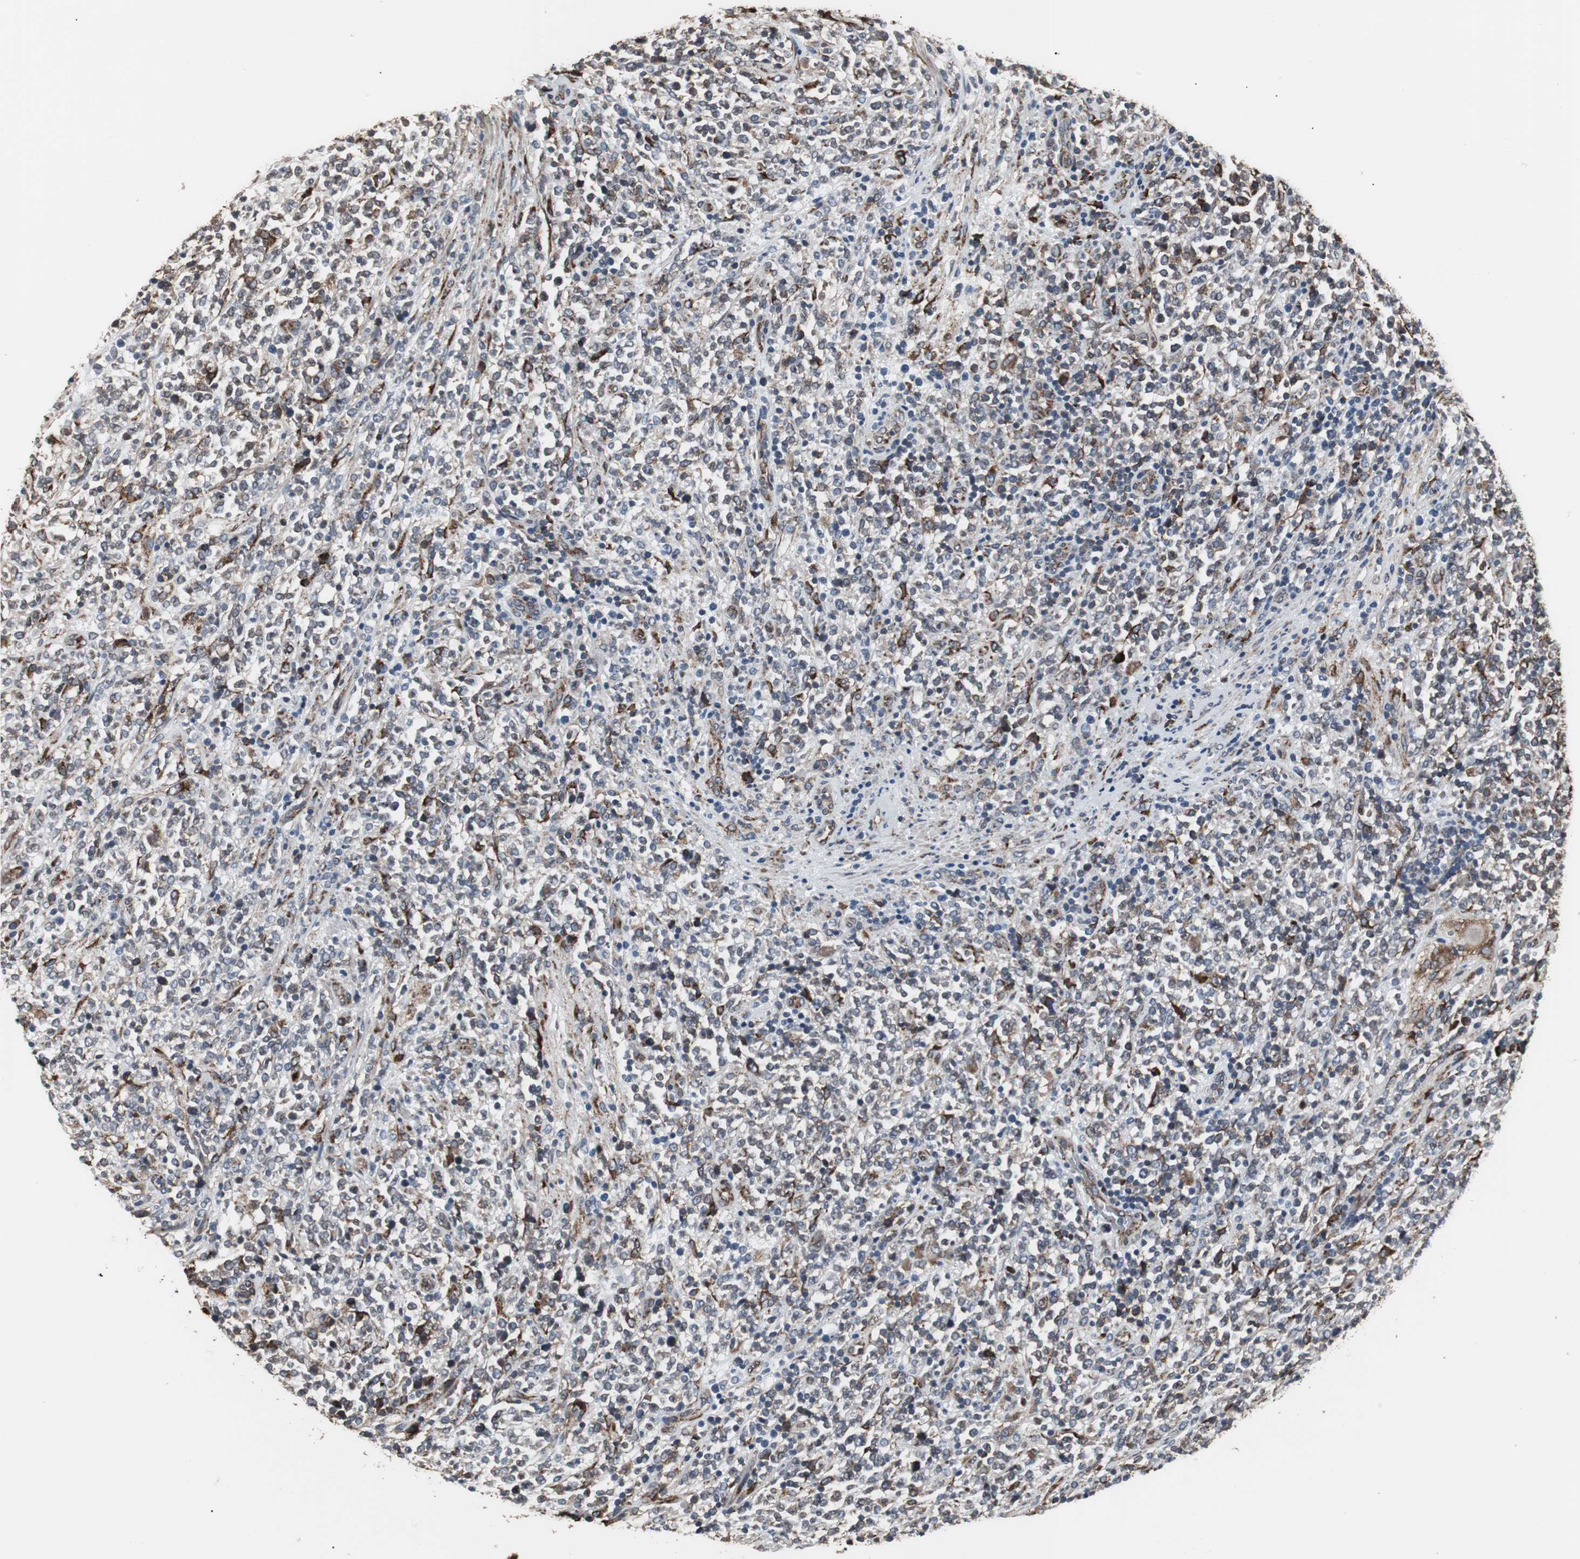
{"staining": {"intensity": "moderate", "quantity": ">75%", "location": "cytoplasmic/membranous"}, "tissue": "lymphoma", "cell_type": "Tumor cells", "image_type": "cancer", "snomed": [{"axis": "morphology", "description": "Malignant lymphoma, non-Hodgkin's type, High grade"}, {"axis": "topography", "description": "Soft tissue"}], "caption": "Immunohistochemistry (IHC) (DAB) staining of human lymphoma exhibits moderate cytoplasmic/membranous protein staining in about >75% of tumor cells. Using DAB (brown) and hematoxylin (blue) stains, captured at high magnification using brightfield microscopy.", "gene": "CALU", "patient": {"sex": "male", "age": 18}}